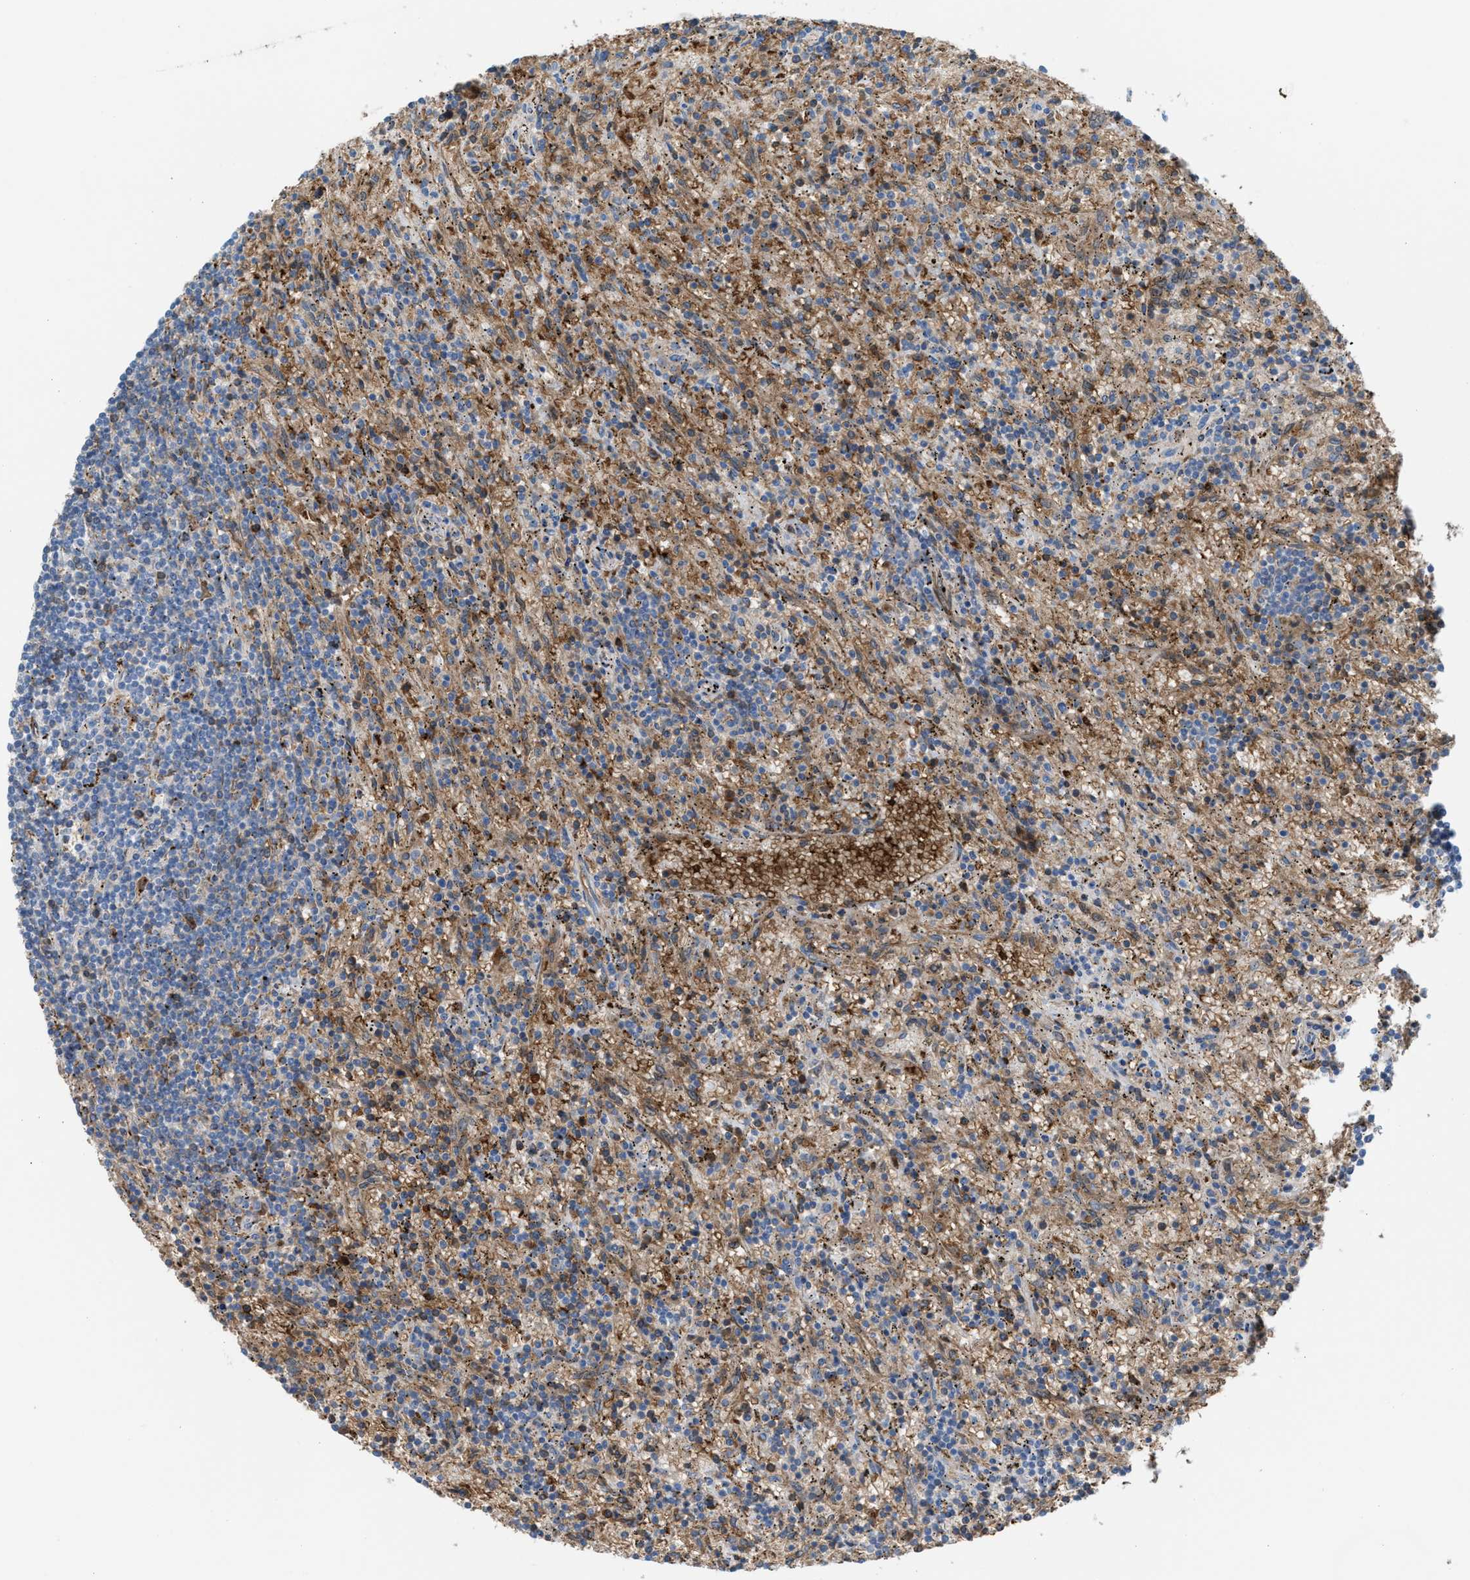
{"staining": {"intensity": "negative", "quantity": "none", "location": "none"}, "tissue": "lymphoma", "cell_type": "Tumor cells", "image_type": "cancer", "snomed": [{"axis": "morphology", "description": "Malignant lymphoma, non-Hodgkin's type, Low grade"}, {"axis": "topography", "description": "Spleen"}], "caption": "Immunohistochemical staining of human malignant lymphoma, non-Hodgkin's type (low-grade) displays no significant positivity in tumor cells. (DAB immunohistochemistry, high magnification).", "gene": "CA3", "patient": {"sex": "male", "age": 76}}